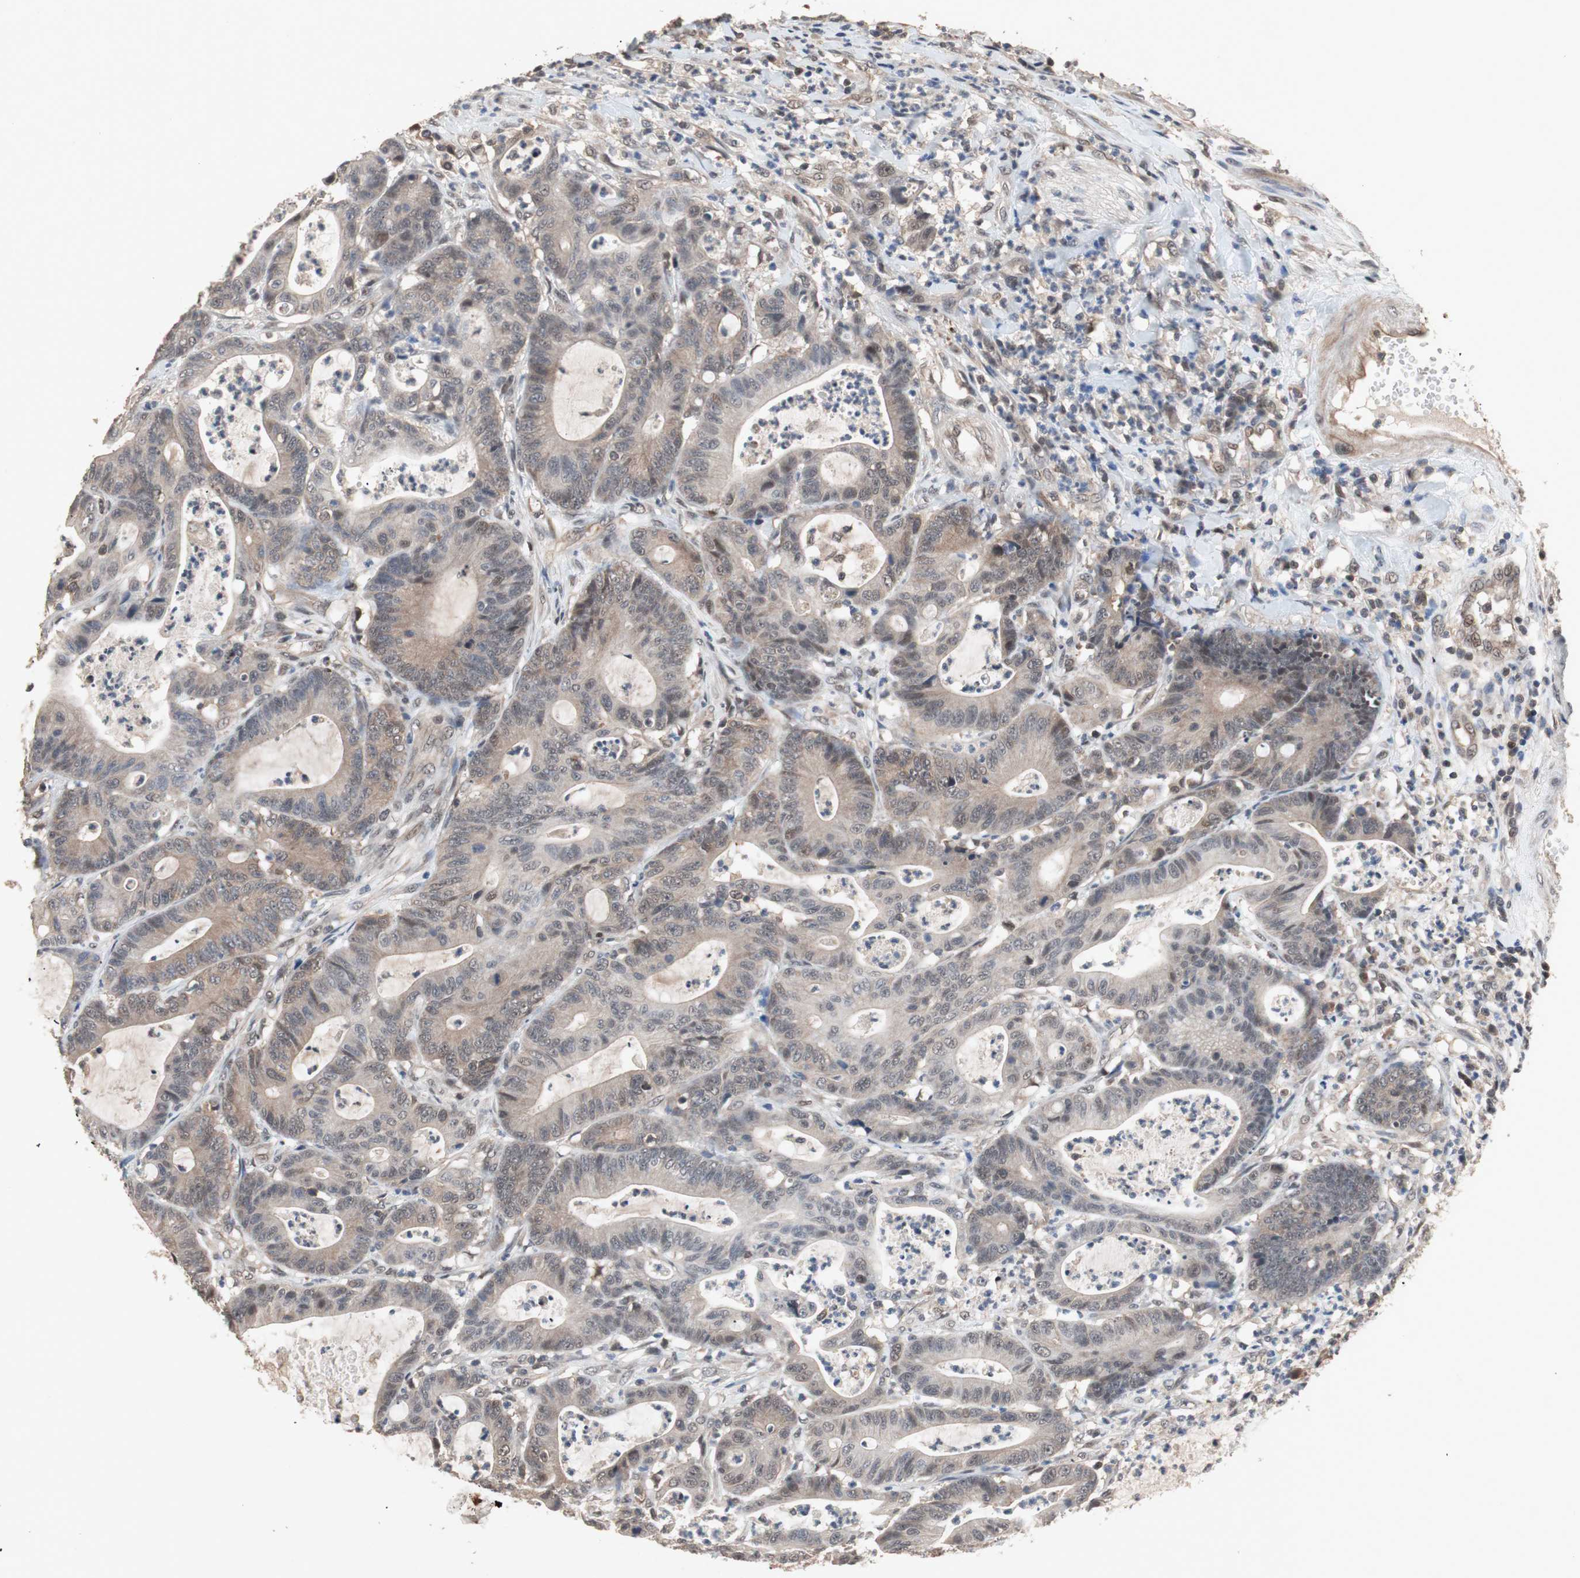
{"staining": {"intensity": "moderate", "quantity": ">75%", "location": "cytoplasmic/membranous"}, "tissue": "colorectal cancer", "cell_type": "Tumor cells", "image_type": "cancer", "snomed": [{"axis": "morphology", "description": "Adenocarcinoma, NOS"}, {"axis": "topography", "description": "Colon"}], "caption": "Colorectal cancer (adenocarcinoma) tissue exhibits moderate cytoplasmic/membranous expression in about >75% of tumor cells, visualized by immunohistochemistry.", "gene": "GART", "patient": {"sex": "female", "age": 84}}